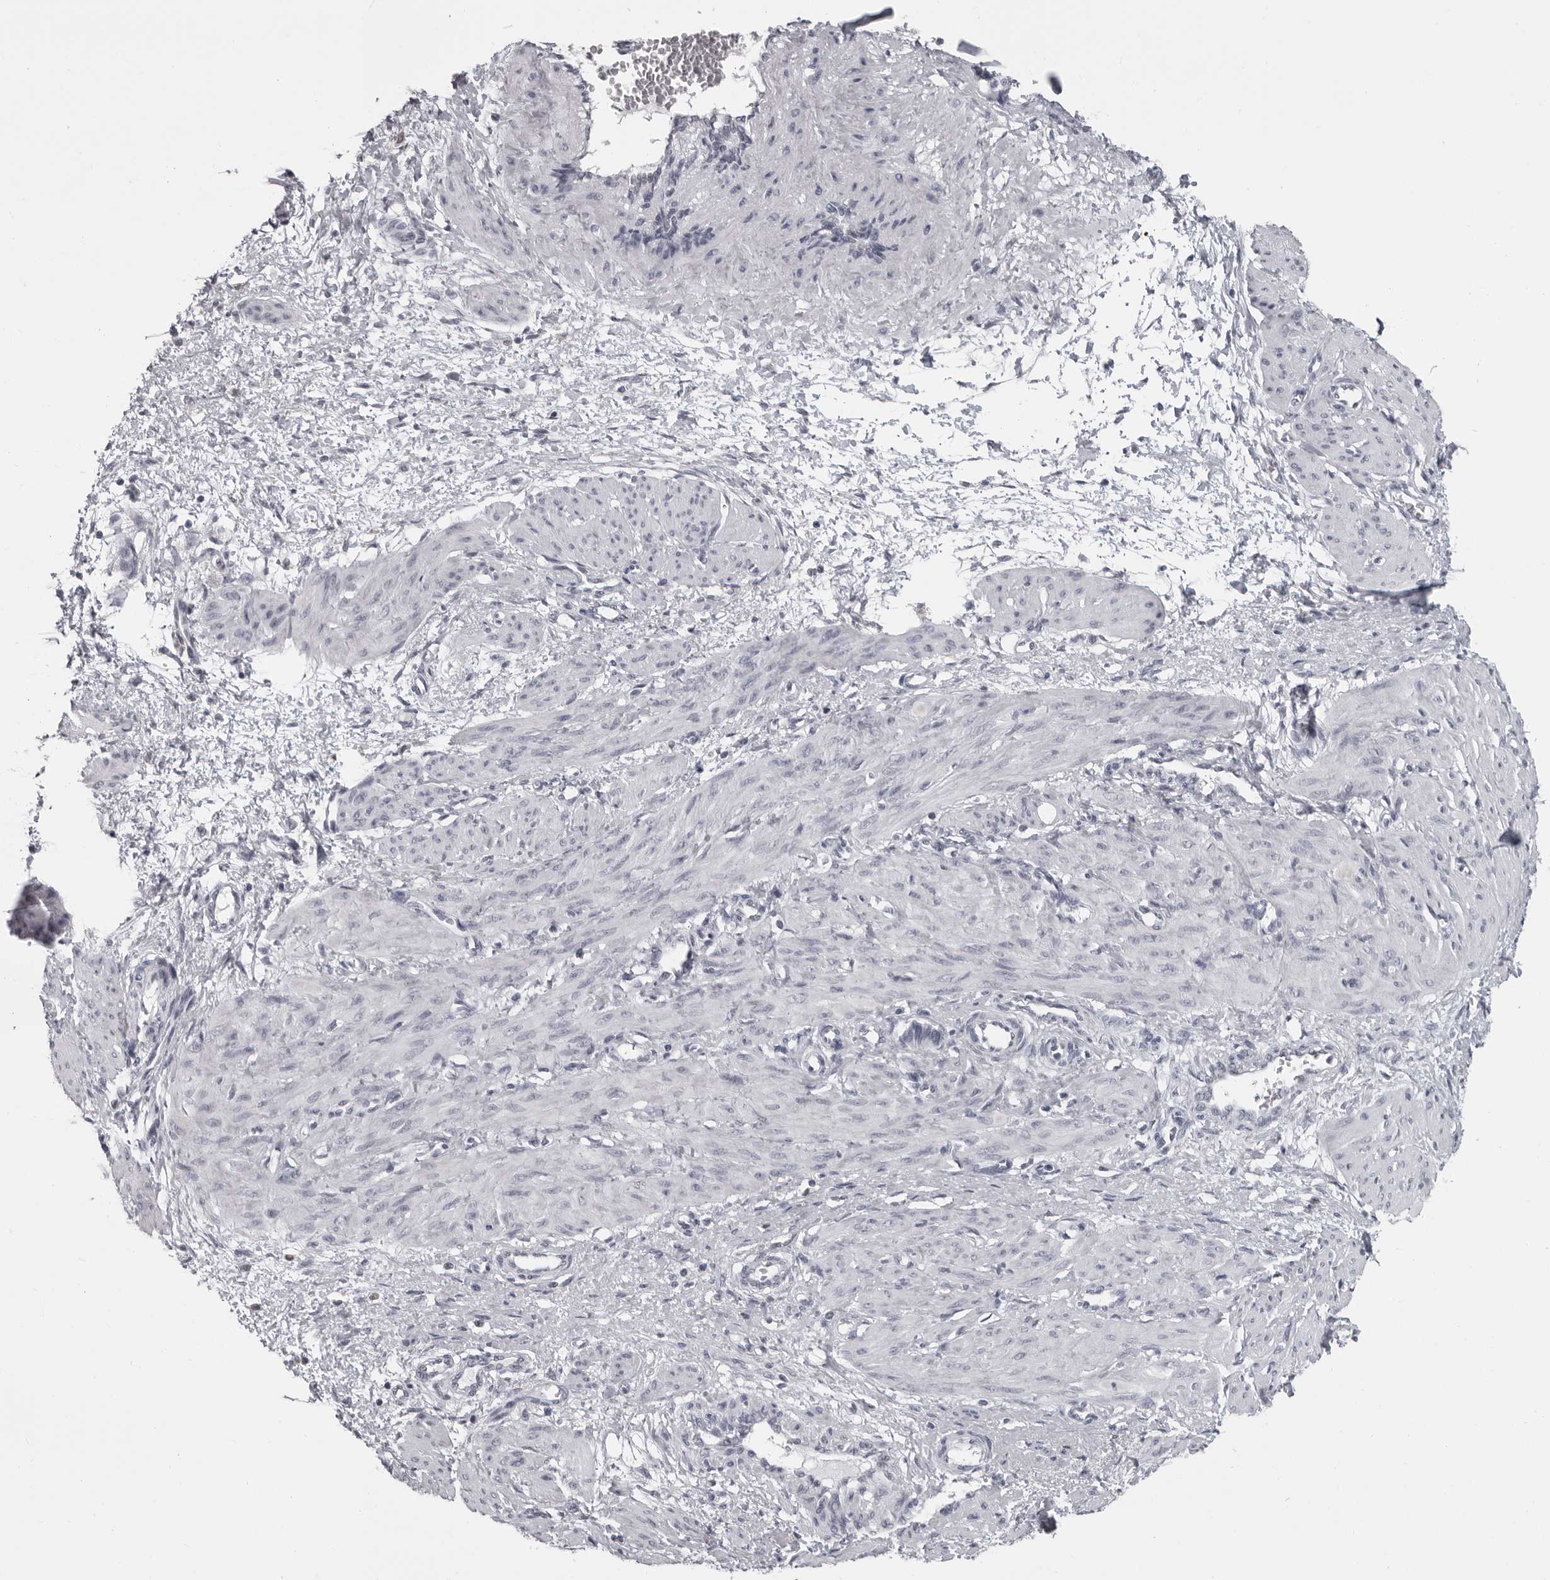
{"staining": {"intensity": "negative", "quantity": "none", "location": "none"}, "tissue": "smooth muscle", "cell_type": "Smooth muscle cells", "image_type": "normal", "snomed": [{"axis": "morphology", "description": "Normal tissue, NOS"}, {"axis": "topography", "description": "Endometrium"}], "caption": "Immunohistochemical staining of normal smooth muscle shows no significant staining in smooth muscle cells.", "gene": "LZIC", "patient": {"sex": "female", "age": 33}}